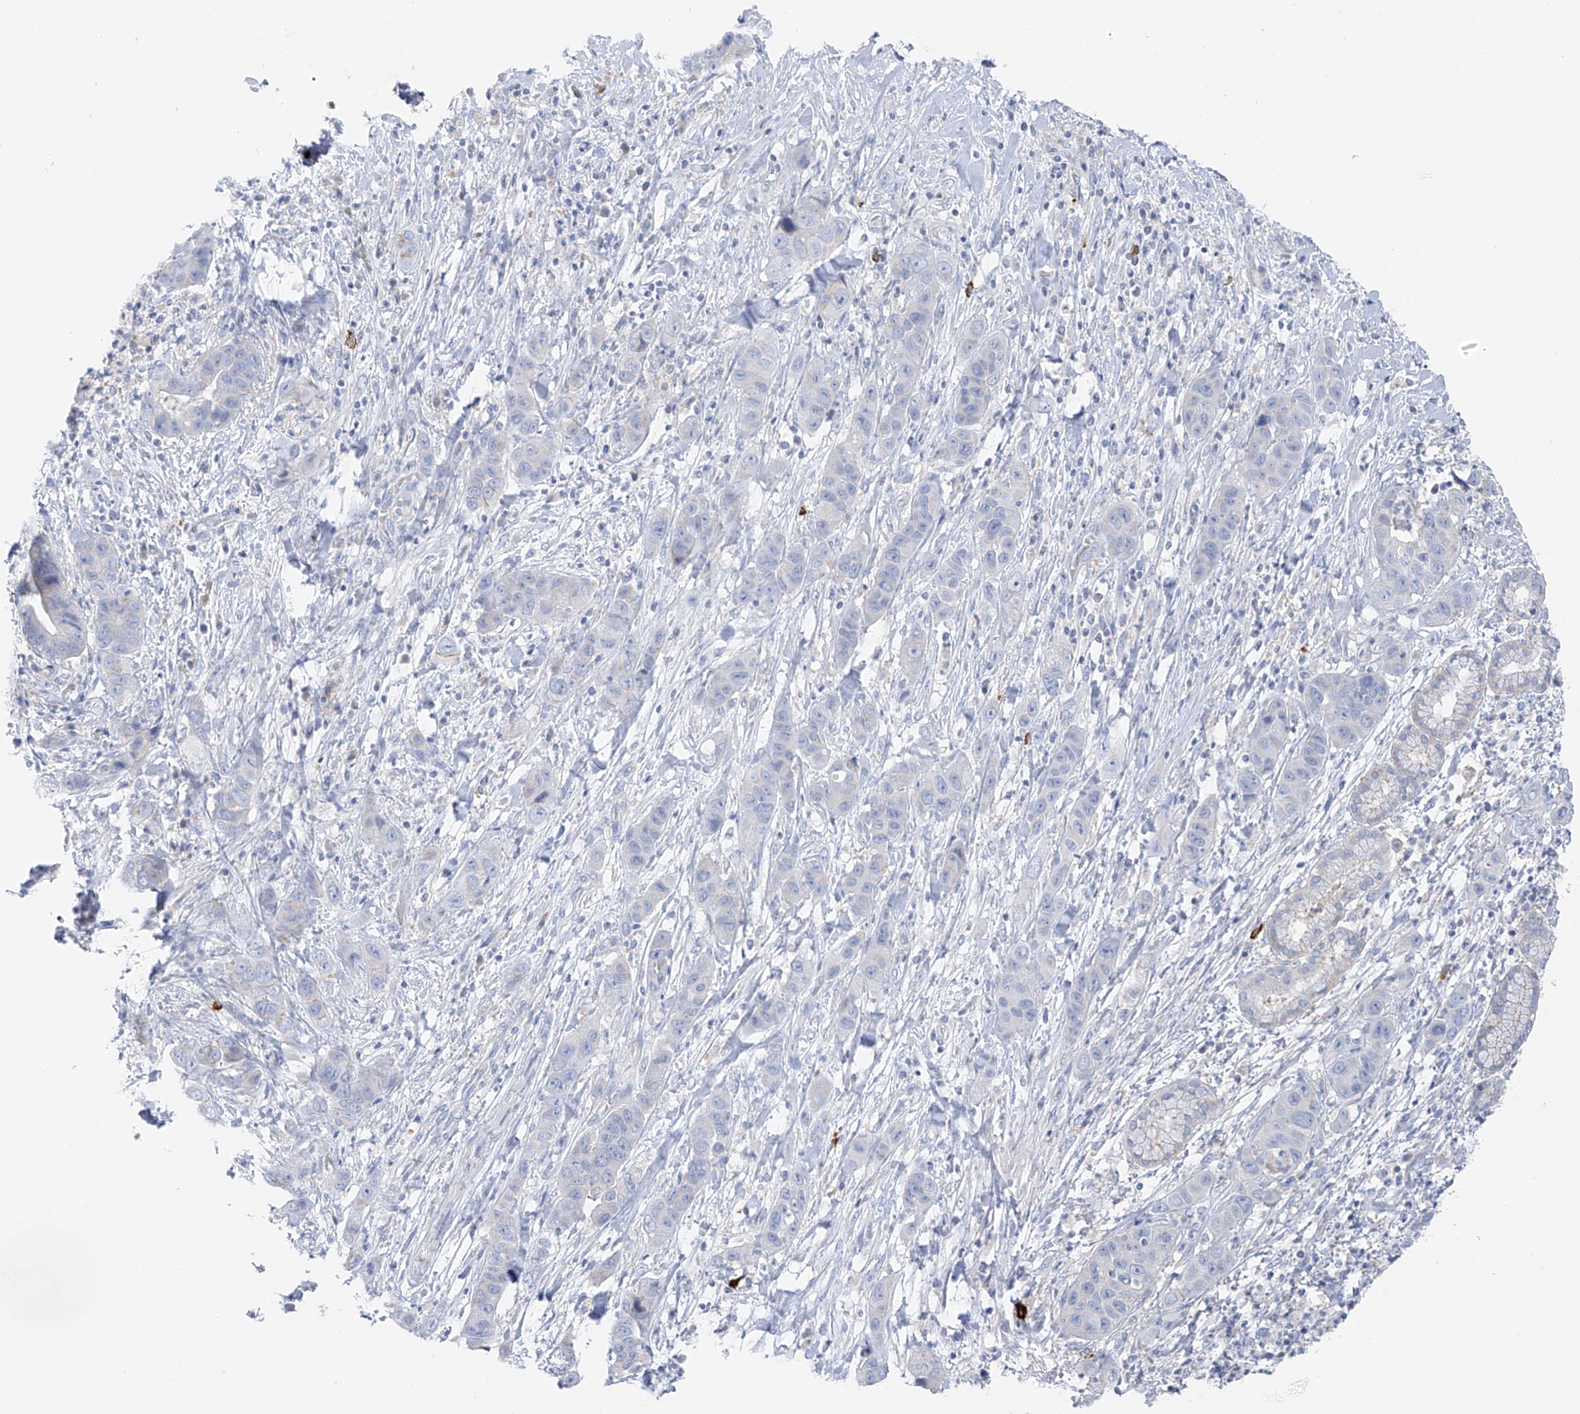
{"staining": {"intensity": "negative", "quantity": "none", "location": "none"}, "tissue": "liver cancer", "cell_type": "Tumor cells", "image_type": "cancer", "snomed": [{"axis": "morphology", "description": "Cholangiocarcinoma"}, {"axis": "topography", "description": "Liver"}], "caption": "IHC image of neoplastic tissue: liver cholangiocarcinoma stained with DAB shows no significant protein positivity in tumor cells. The staining is performed using DAB brown chromogen with nuclei counter-stained in using hematoxylin.", "gene": "POMGNT2", "patient": {"sex": "female", "age": 52}}